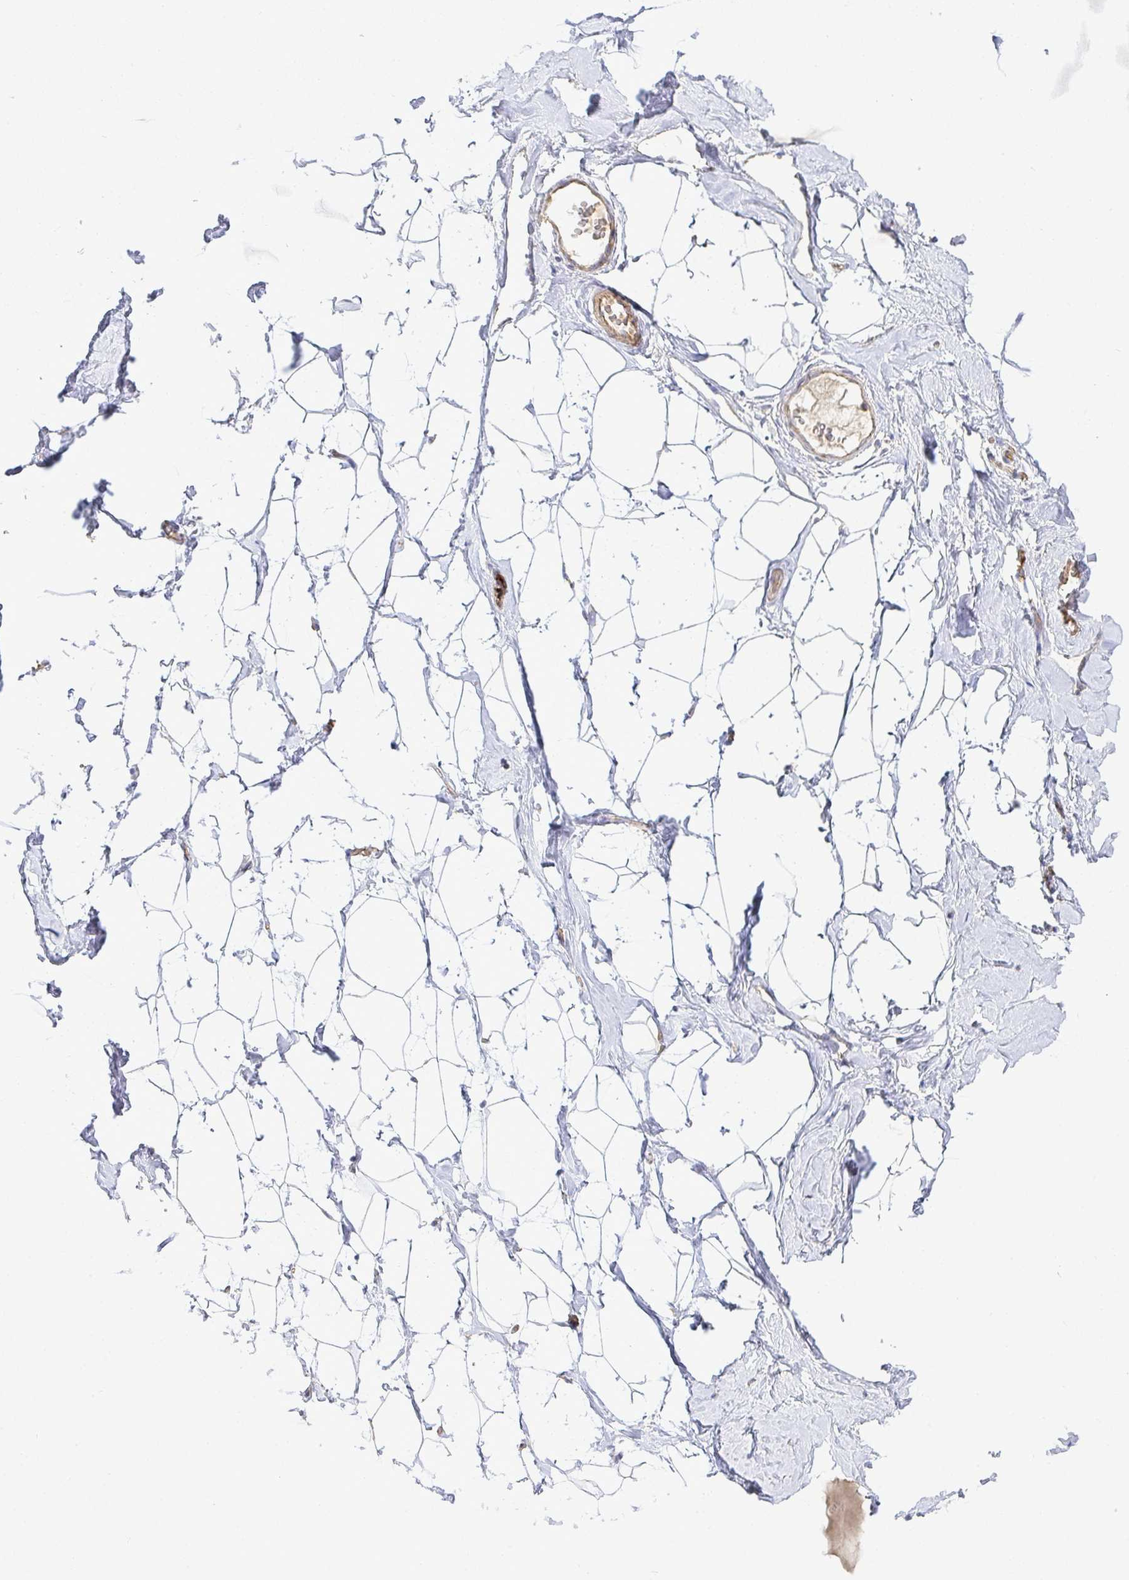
{"staining": {"intensity": "negative", "quantity": "none", "location": "none"}, "tissue": "breast", "cell_type": "Adipocytes", "image_type": "normal", "snomed": [{"axis": "morphology", "description": "Normal tissue, NOS"}, {"axis": "topography", "description": "Breast"}], "caption": "High power microscopy photomicrograph of an IHC micrograph of benign breast, revealing no significant expression in adipocytes. The staining is performed using DAB brown chromogen with nuclei counter-stained in using hematoxylin.", "gene": "B4GALT6", "patient": {"sex": "female", "age": 32}}